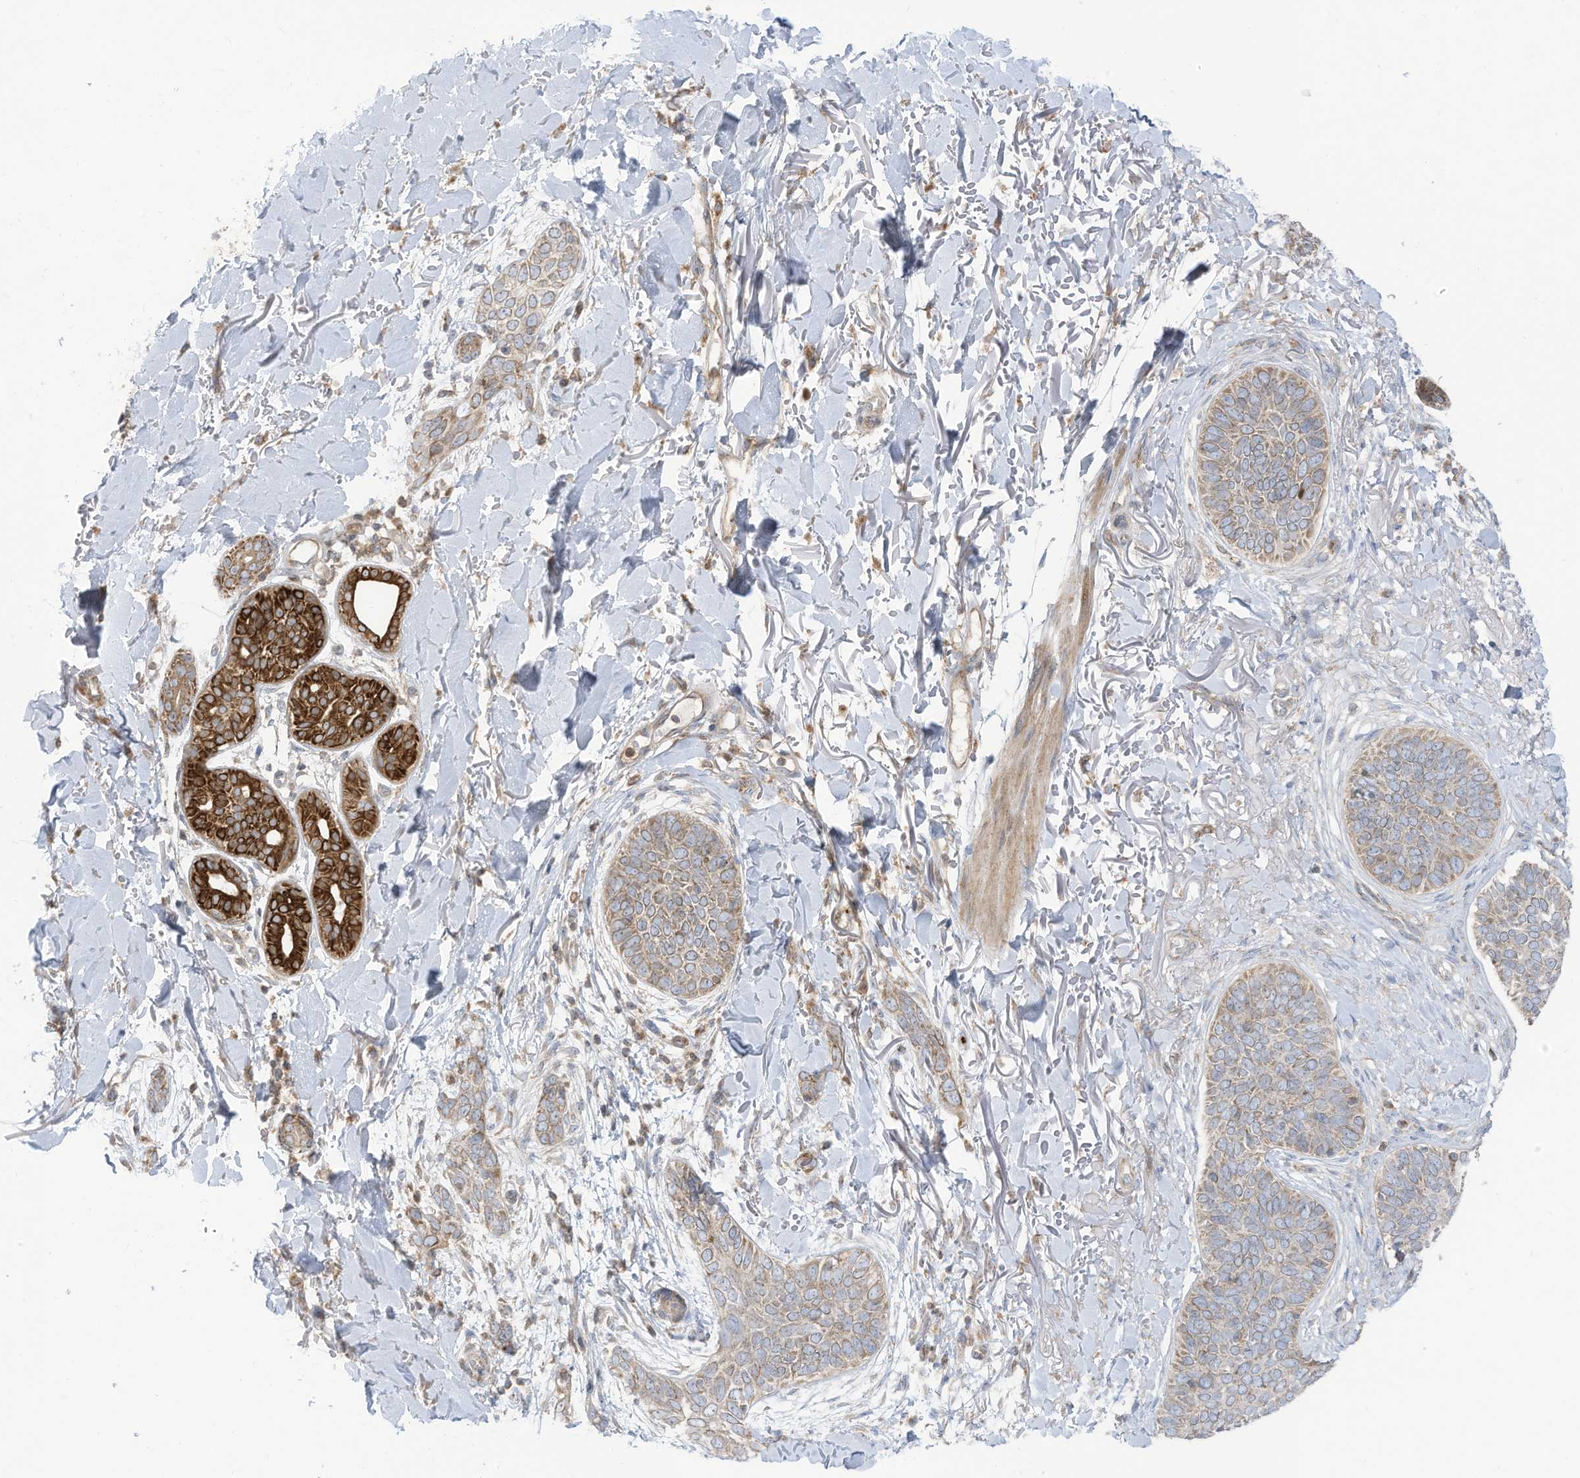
{"staining": {"intensity": "weak", "quantity": ">75%", "location": "cytoplasmic/membranous"}, "tissue": "skin cancer", "cell_type": "Tumor cells", "image_type": "cancer", "snomed": [{"axis": "morphology", "description": "Basal cell carcinoma"}, {"axis": "topography", "description": "Skin"}], "caption": "Brown immunohistochemical staining in human basal cell carcinoma (skin) demonstrates weak cytoplasmic/membranous positivity in approximately >75% of tumor cells. The staining was performed using DAB (3,3'-diaminobenzidine), with brown indicating positive protein expression. Nuclei are stained blue with hematoxylin.", "gene": "CGAS", "patient": {"sex": "male", "age": 85}}